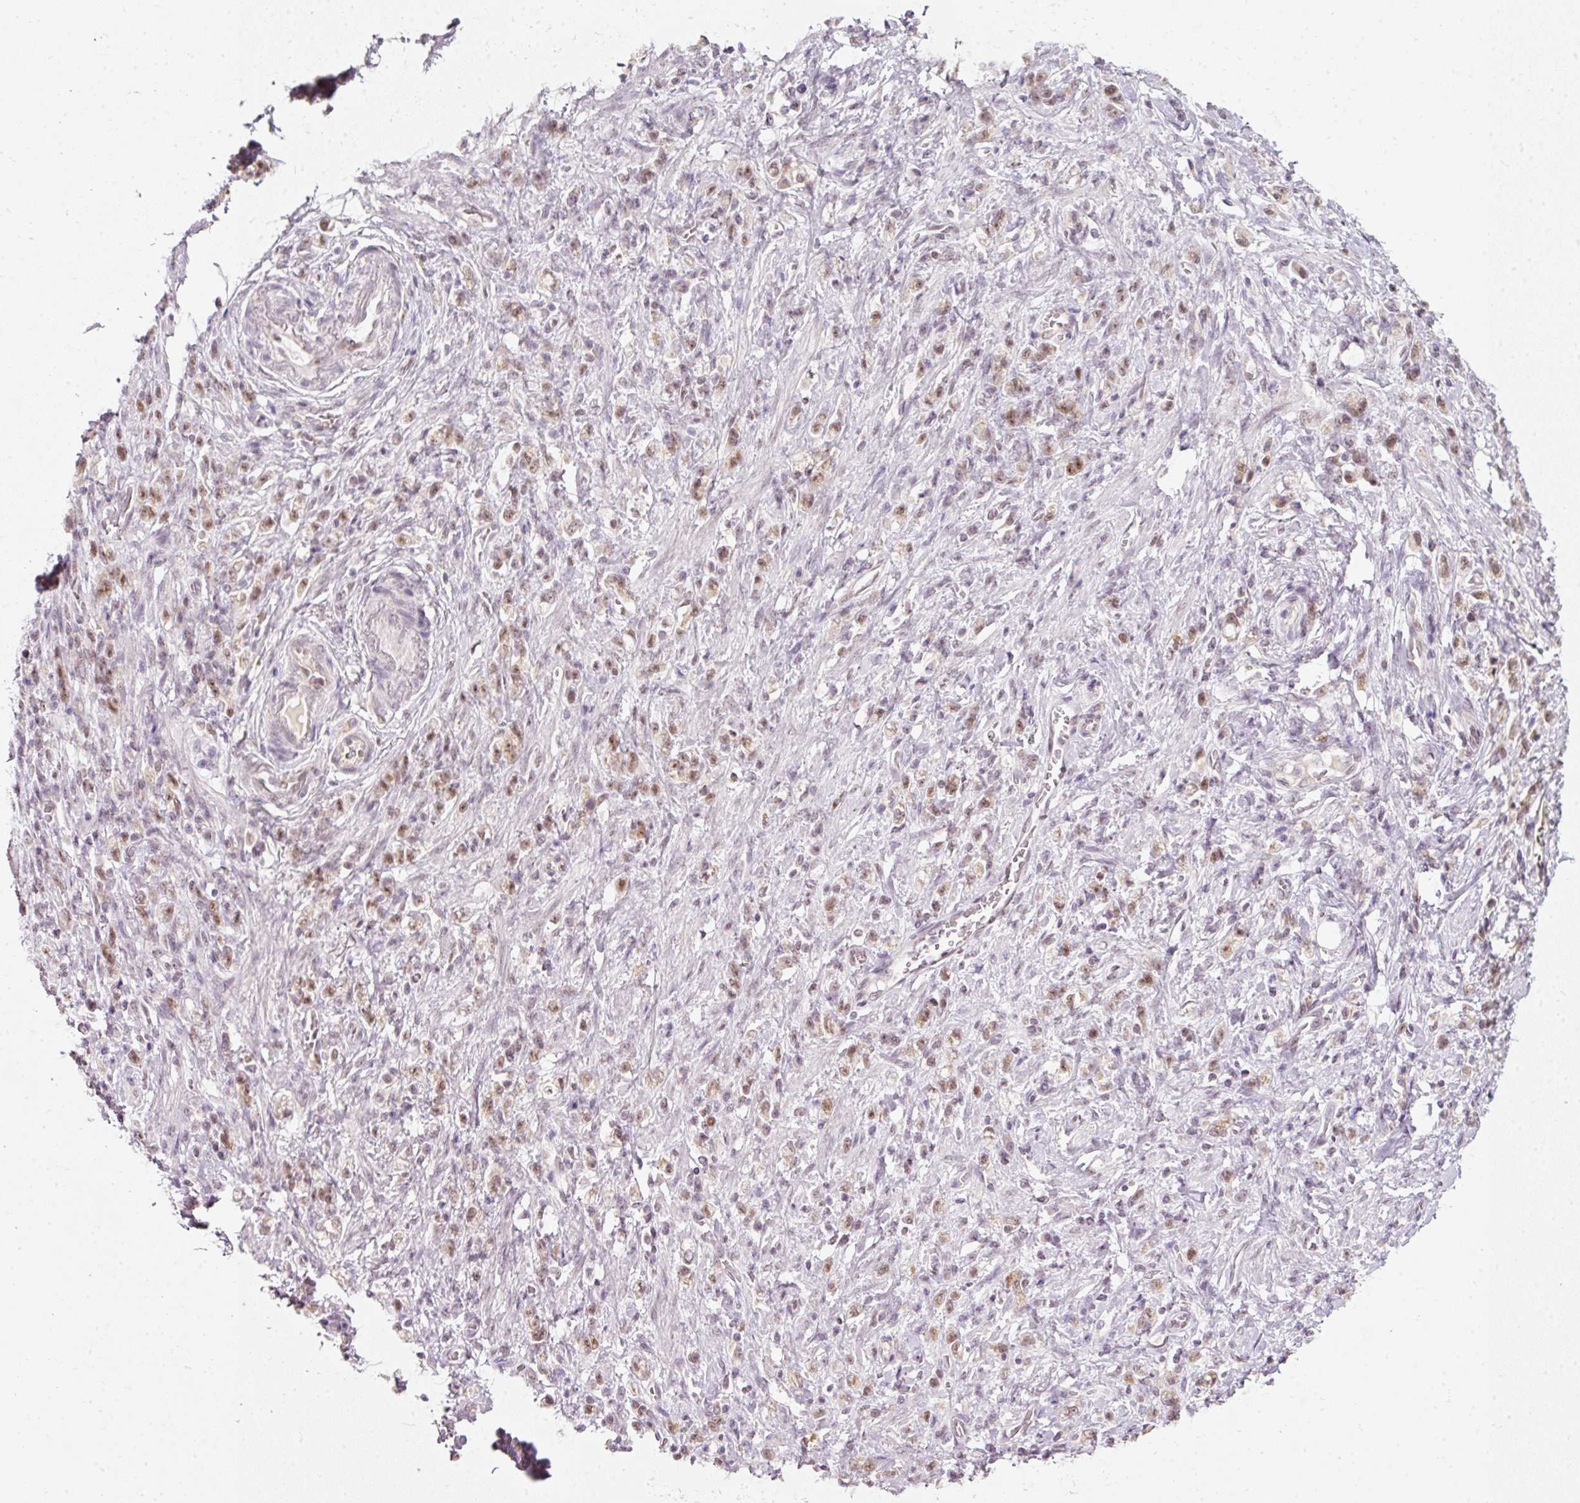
{"staining": {"intensity": "moderate", "quantity": ">75%", "location": "nuclear"}, "tissue": "stomach cancer", "cell_type": "Tumor cells", "image_type": "cancer", "snomed": [{"axis": "morphology", "description": "Adenocarcinoma, NOS"}, {"axis": "topography", "description": "Stomach"}], "caption": "Protein staining shows moderate nuclear staining in approximately >75% of tumor cells in stomach cancer (adenocarcinoma). (DAB (3,3'-diaminobenzidine) IHC with brightfield microscopy, high magnification).", "gene": "FSTL3", "patient": {"sex": "male", "age": 77}}